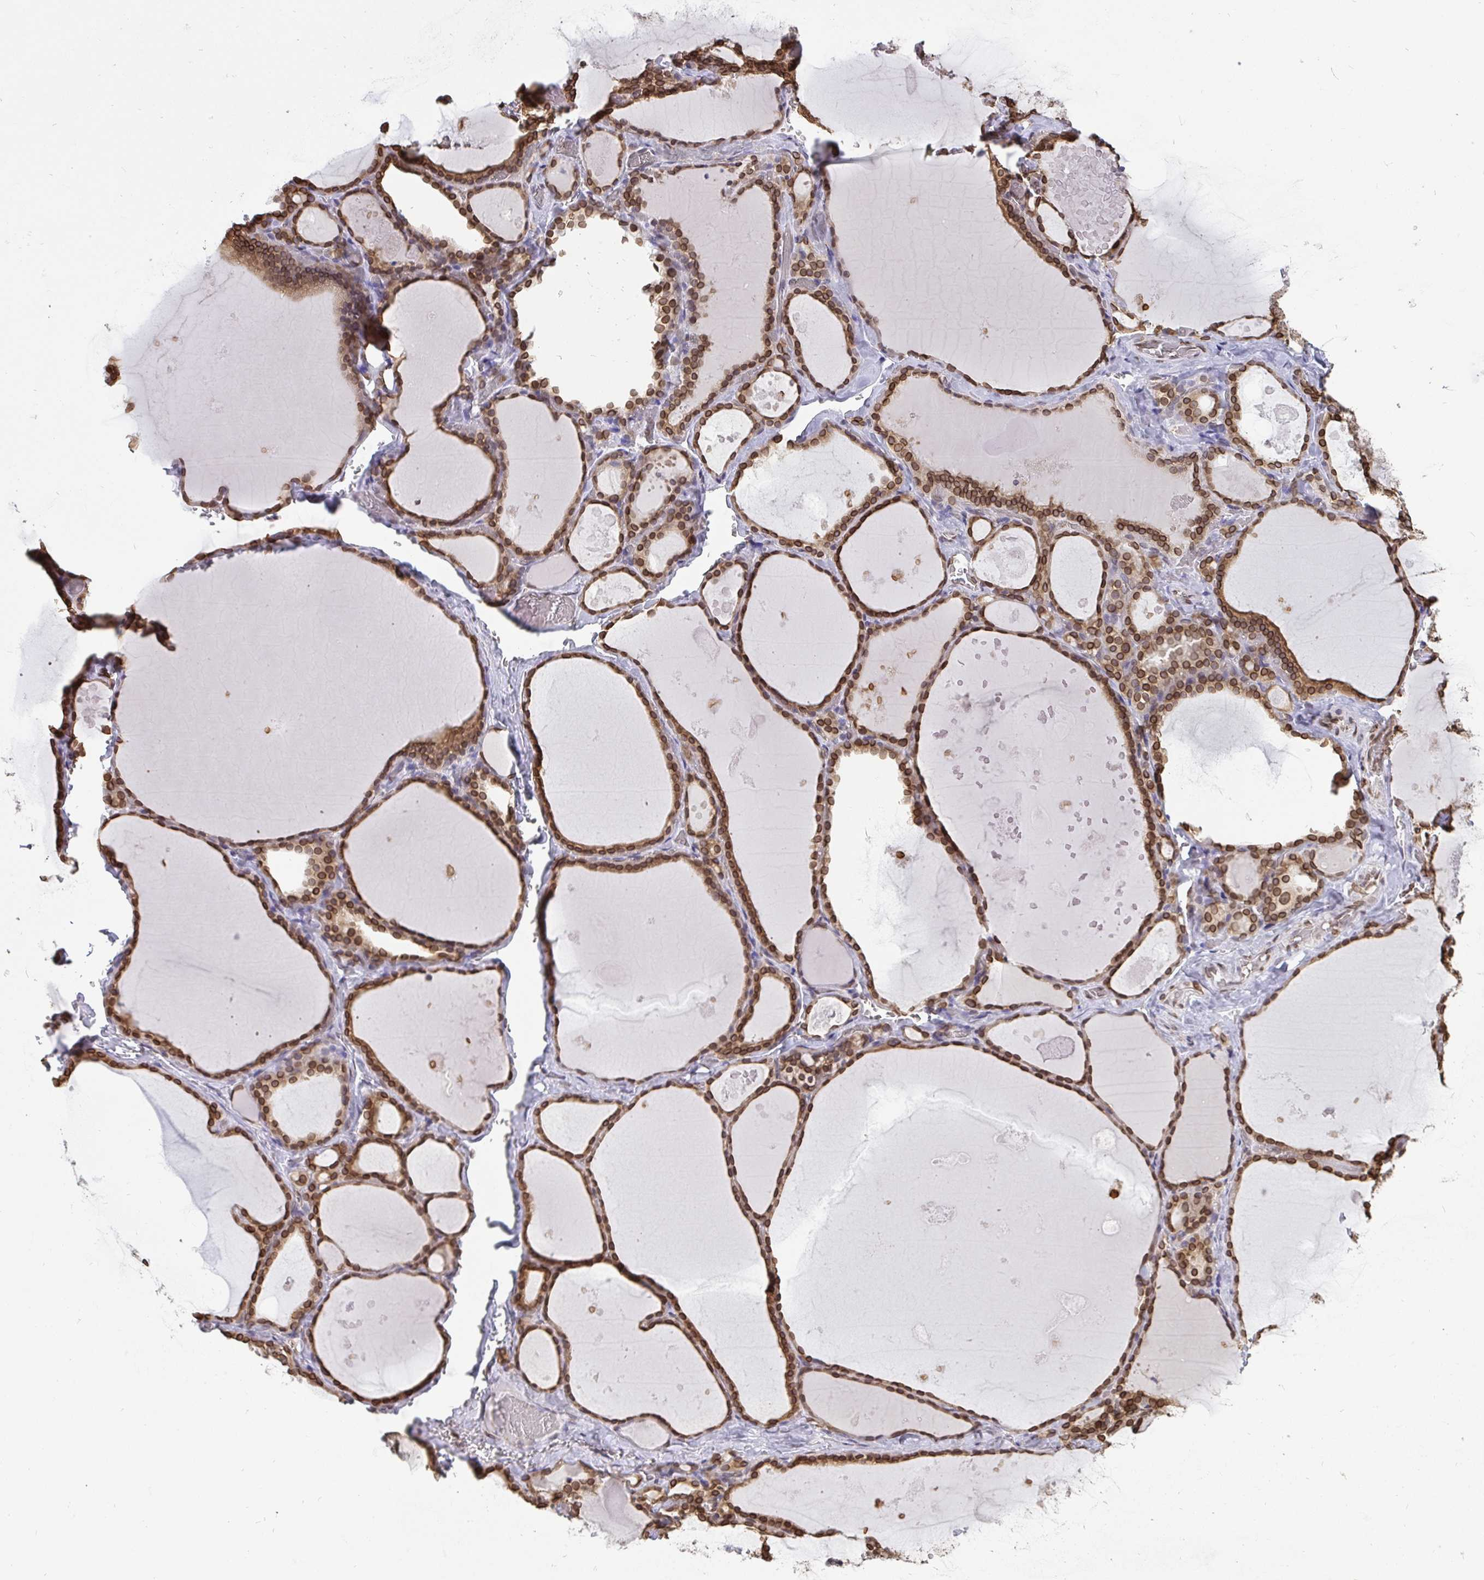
{"staining": {"intensity": "strong", "quantity": ">75%", "location": "cytoplasmic/membranous,nuclear"}, "tissue": "thyroid gland", "cell_type": "Glandular cells", "image_type": "normal", "snomed": [{"axis": "morphology", "description": "Normal tissue, NOS"}, {"axis": "topography", "description": "Thyroid gland"}], "caption": "Approximately >75% of glandular cells in benign thyroid gland display strong cytoplasmic/membranous,nuclear protein staining as visualized by brown immunohistochemical staining.", "gene": "EMD", "patient": {"sex": "male", "age": 56}}